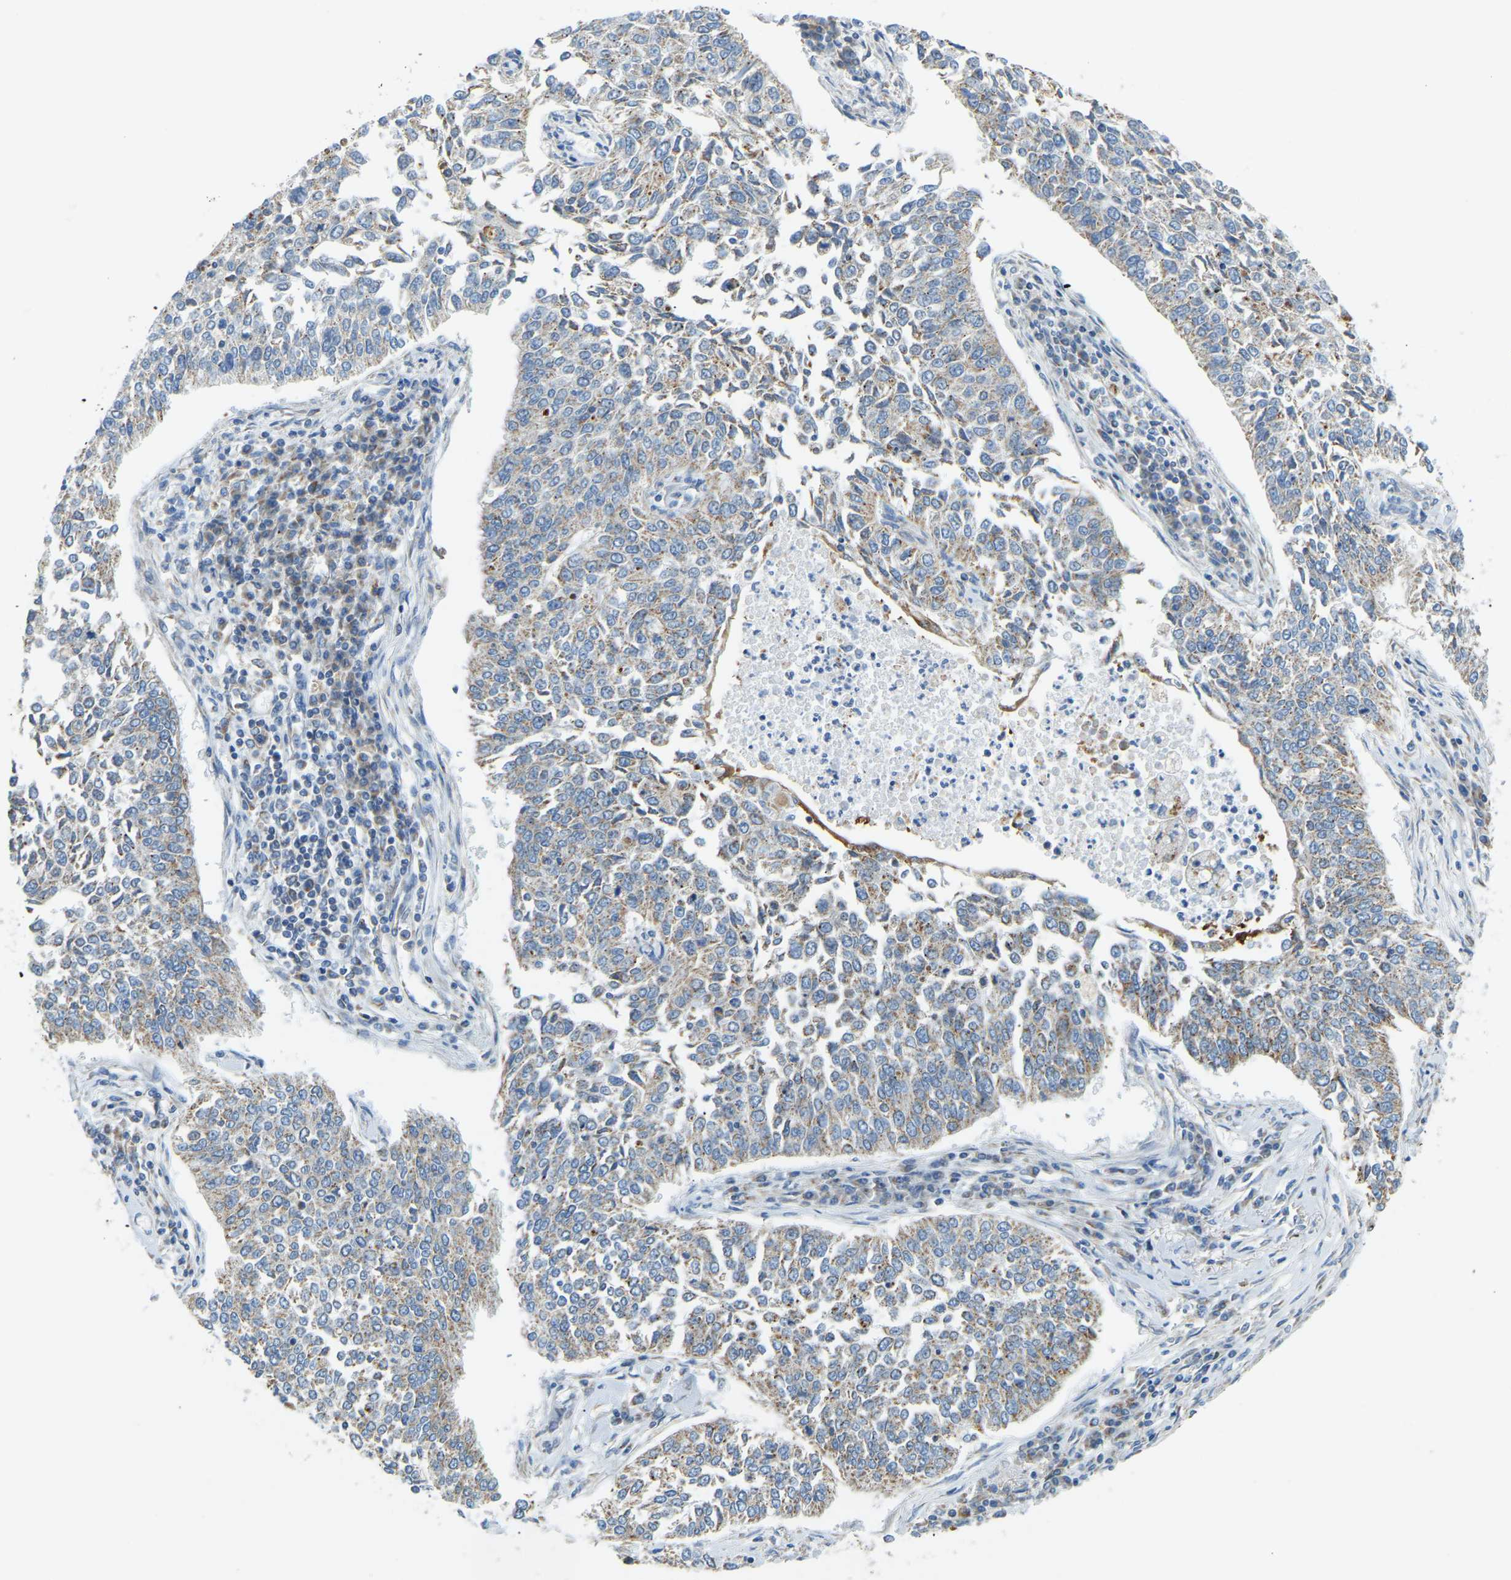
{"staining": {"intensity": "weak", "quantity": "25%-75%", "location": "cytoplasmic/membranous"}, "tissue": "lung cancer", "cell_type": "Tumor cells", "image_type": "cancer", "snomed": [{"axis": "morphology", "description": "Normal tissue, NOS"}, {"axis": "morphology", "description": "Squamous cell carcinoma, NOS"}, {"axis": "topography", "description": "Cartilage tissue"}, {"axis": "topography", "description": "Bronchus"}, {"axis": "topography", "description": "Lung"}], "caption": "Protein staining displays weak cytoplasmic/membranous expression in about 25%-75% of tumor cells in lung cancer.", "gene": "GDA", "patient": {"sex": "female", "age": 49}}